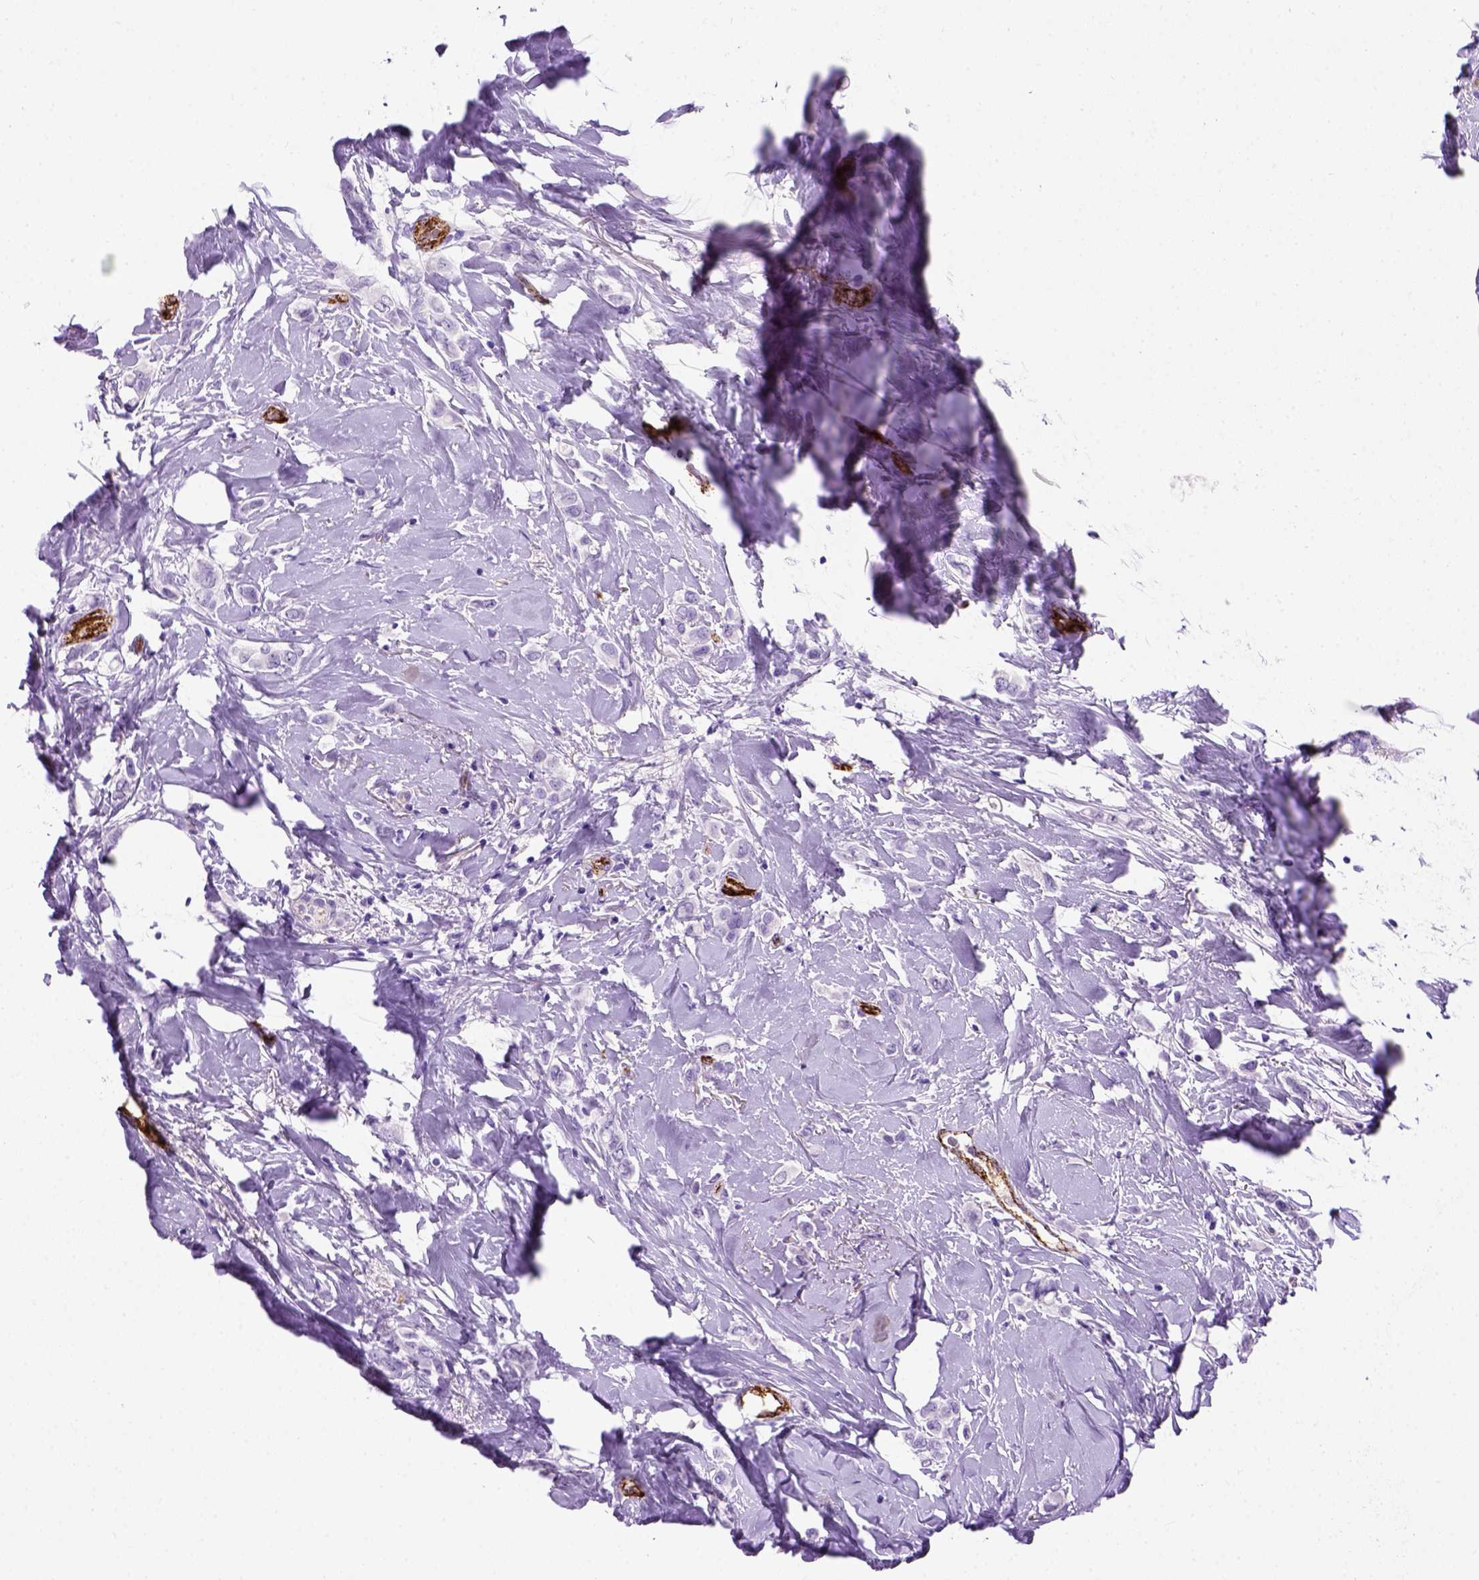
{"staining": {"intensity": "negative", "quantity": "none", "location": "none"}, "tissue": "breast cancer", "cell_type": "Tumor cells", "image_type": "cancer", "snomed": [{"axis": "morphology", "description": "Lobular carcinoma"}, {"axis": "topography", "description": "Breast"}], "caption": "IHC image of neoplastic tissue: breast cancer stained with DAB displays no significant protein expression in tumor cells.", "gene": "VWF", "patient": {"sex": "female", "age": 66}}